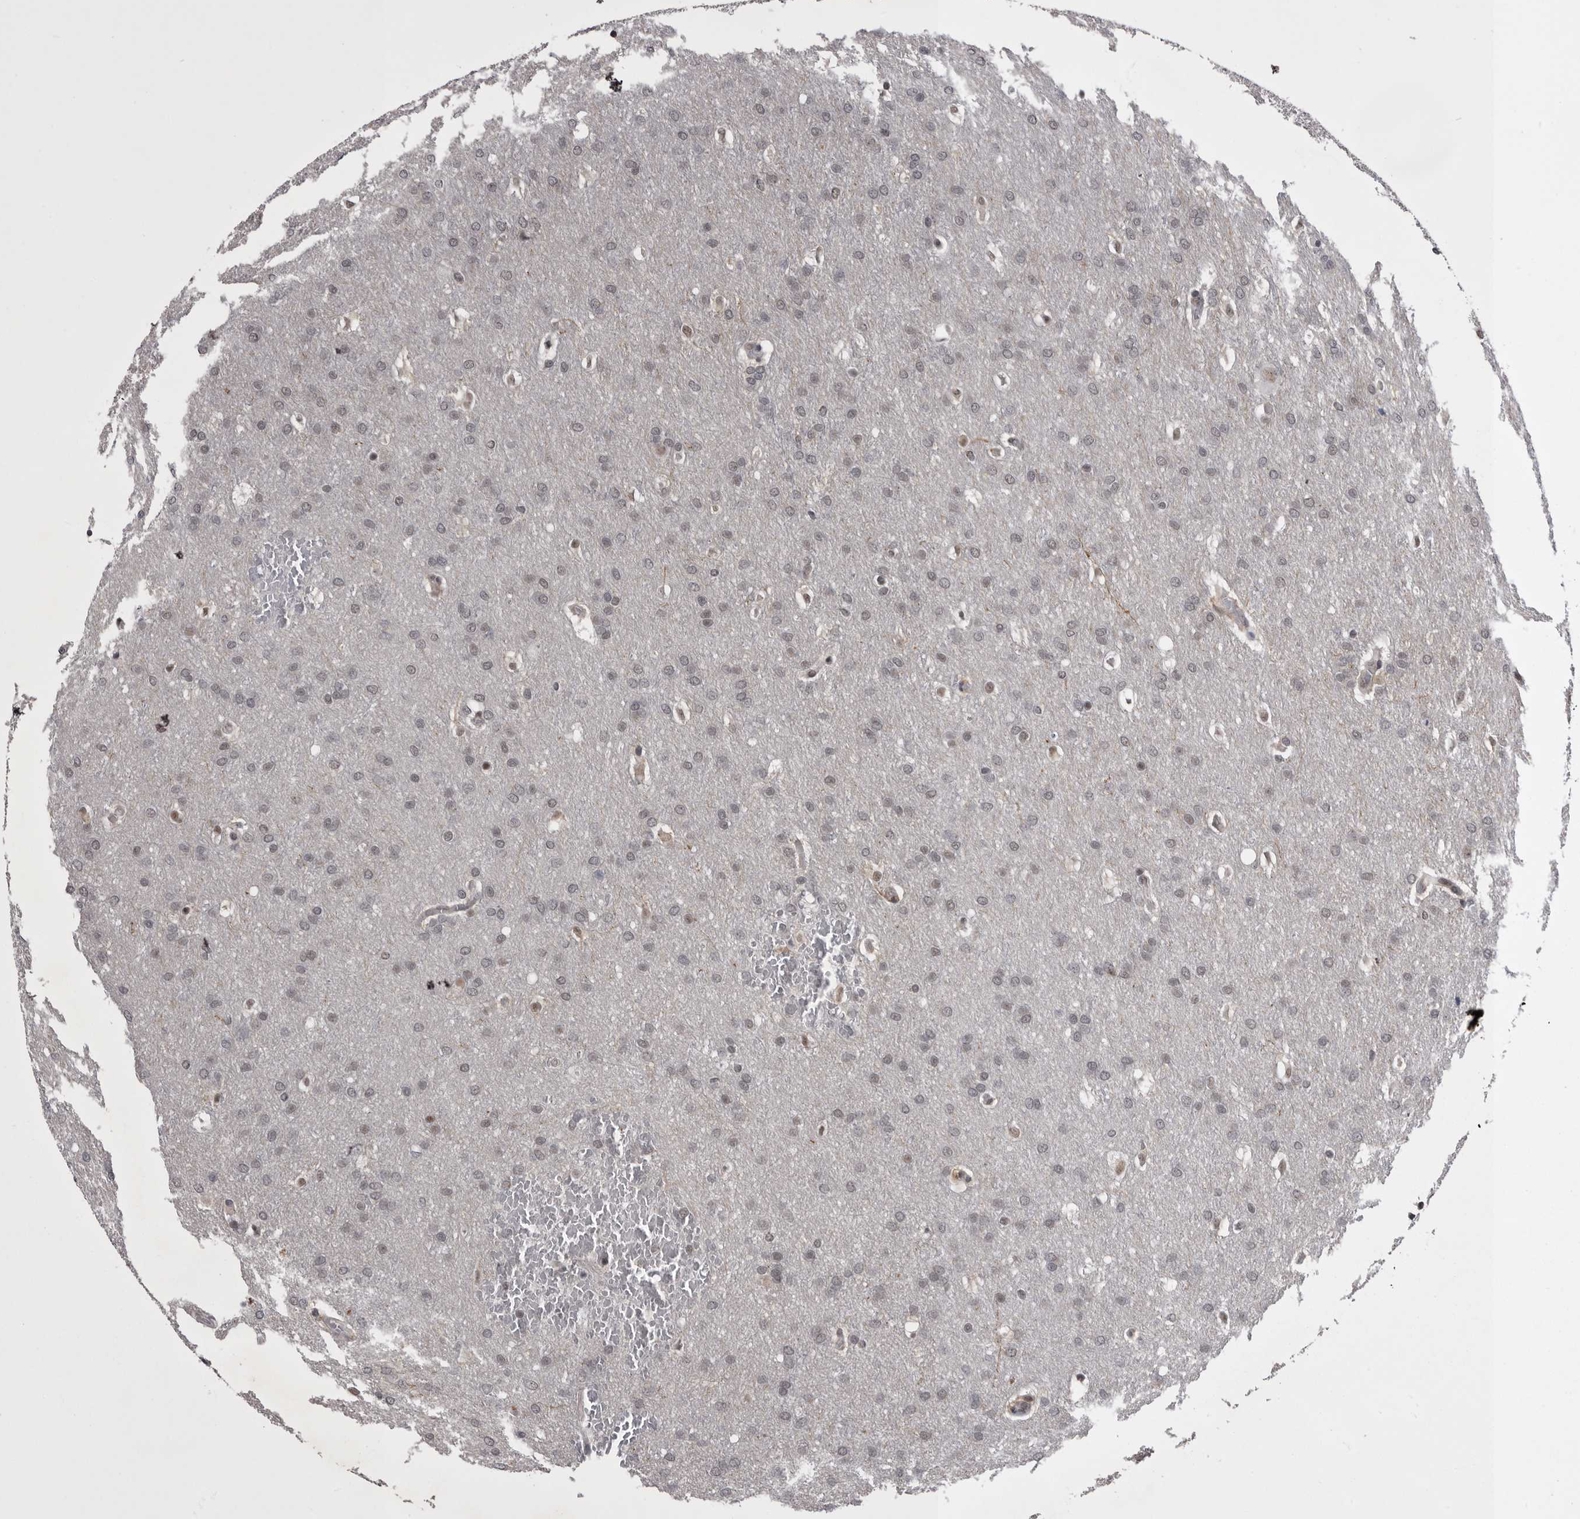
{"staining": {"intensity": "weak", "quantity": "<25%", "location": "nuclear"}, "tissue": "glioma", "cell_type": "Tumor cells", "image_type": "cancer", "snomed": [{"axis": "morphology", "description": "Glioma, malignant, Low grade"}, {"axis": "topography", "description": "Brain"}], "caption": "This is a micrograph of IHC staining of glioma, which shows no staining in tumor cells. (DAB immunohistochemistry (IHC) visualized using brightfield microscopy, high magnification).", "gene": "PRPF3", "patient": {"sex": "female", "age": 37}}